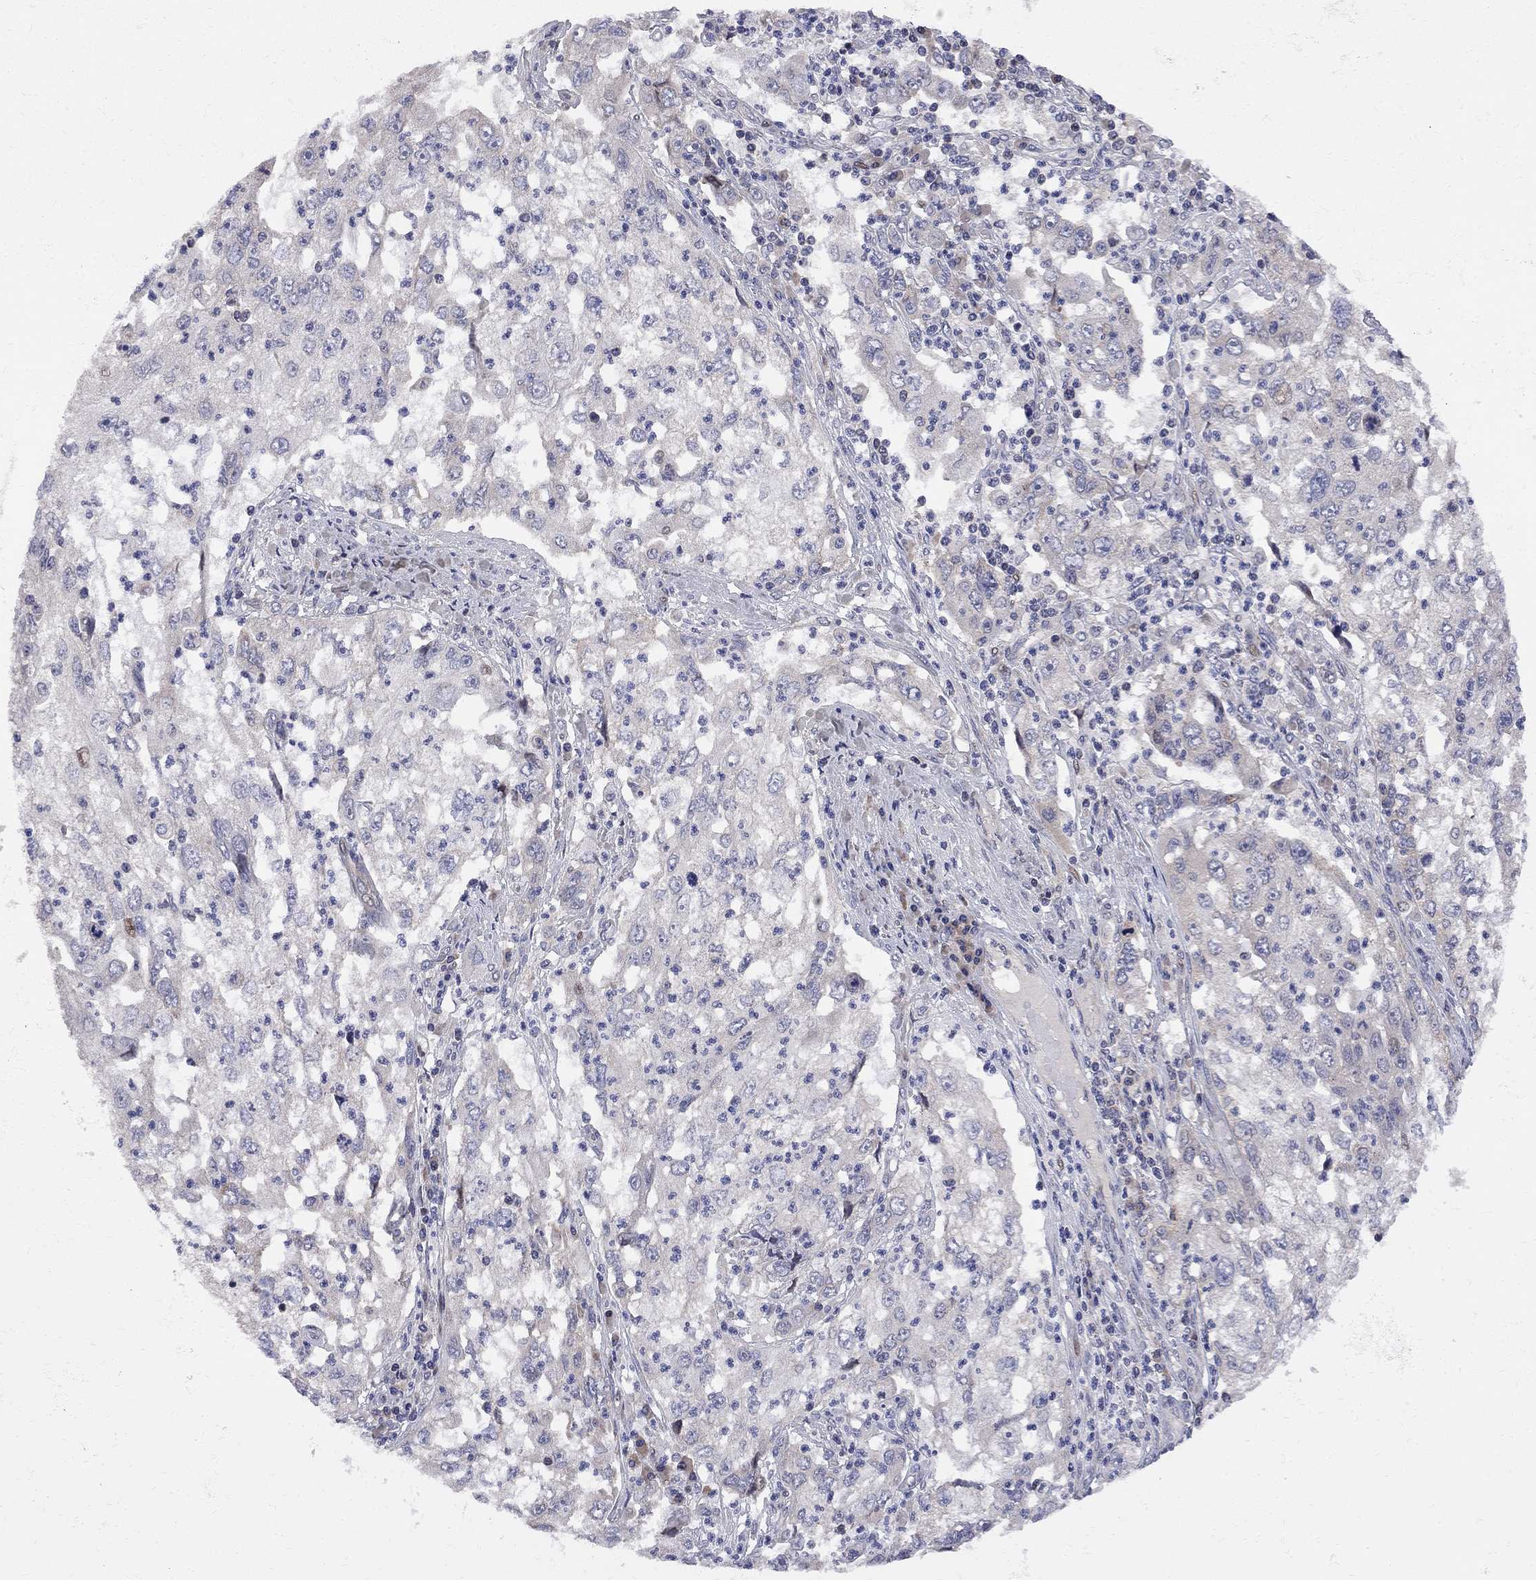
{"staining": {"intensity": "negative", "quantity": "none", "location": "none"}, "tissue": "cervical cancer", "cell_type": "Tumor cells", "image_type": "cancer", "snomed": [{"axis": "morphology", "description": "Squamous cell carcinoma, NOS"}, {"axis": "topography", "description": "Cervix"}], "caption": "Cervical squamous cell carcinoma was stained to show a protein in brown. There is no significant expression in tumor cells. (IHC, brightfield microscopy, high magnification).", "gene": "CNOT11", "patient": {"sex": "female", "age": 36}}